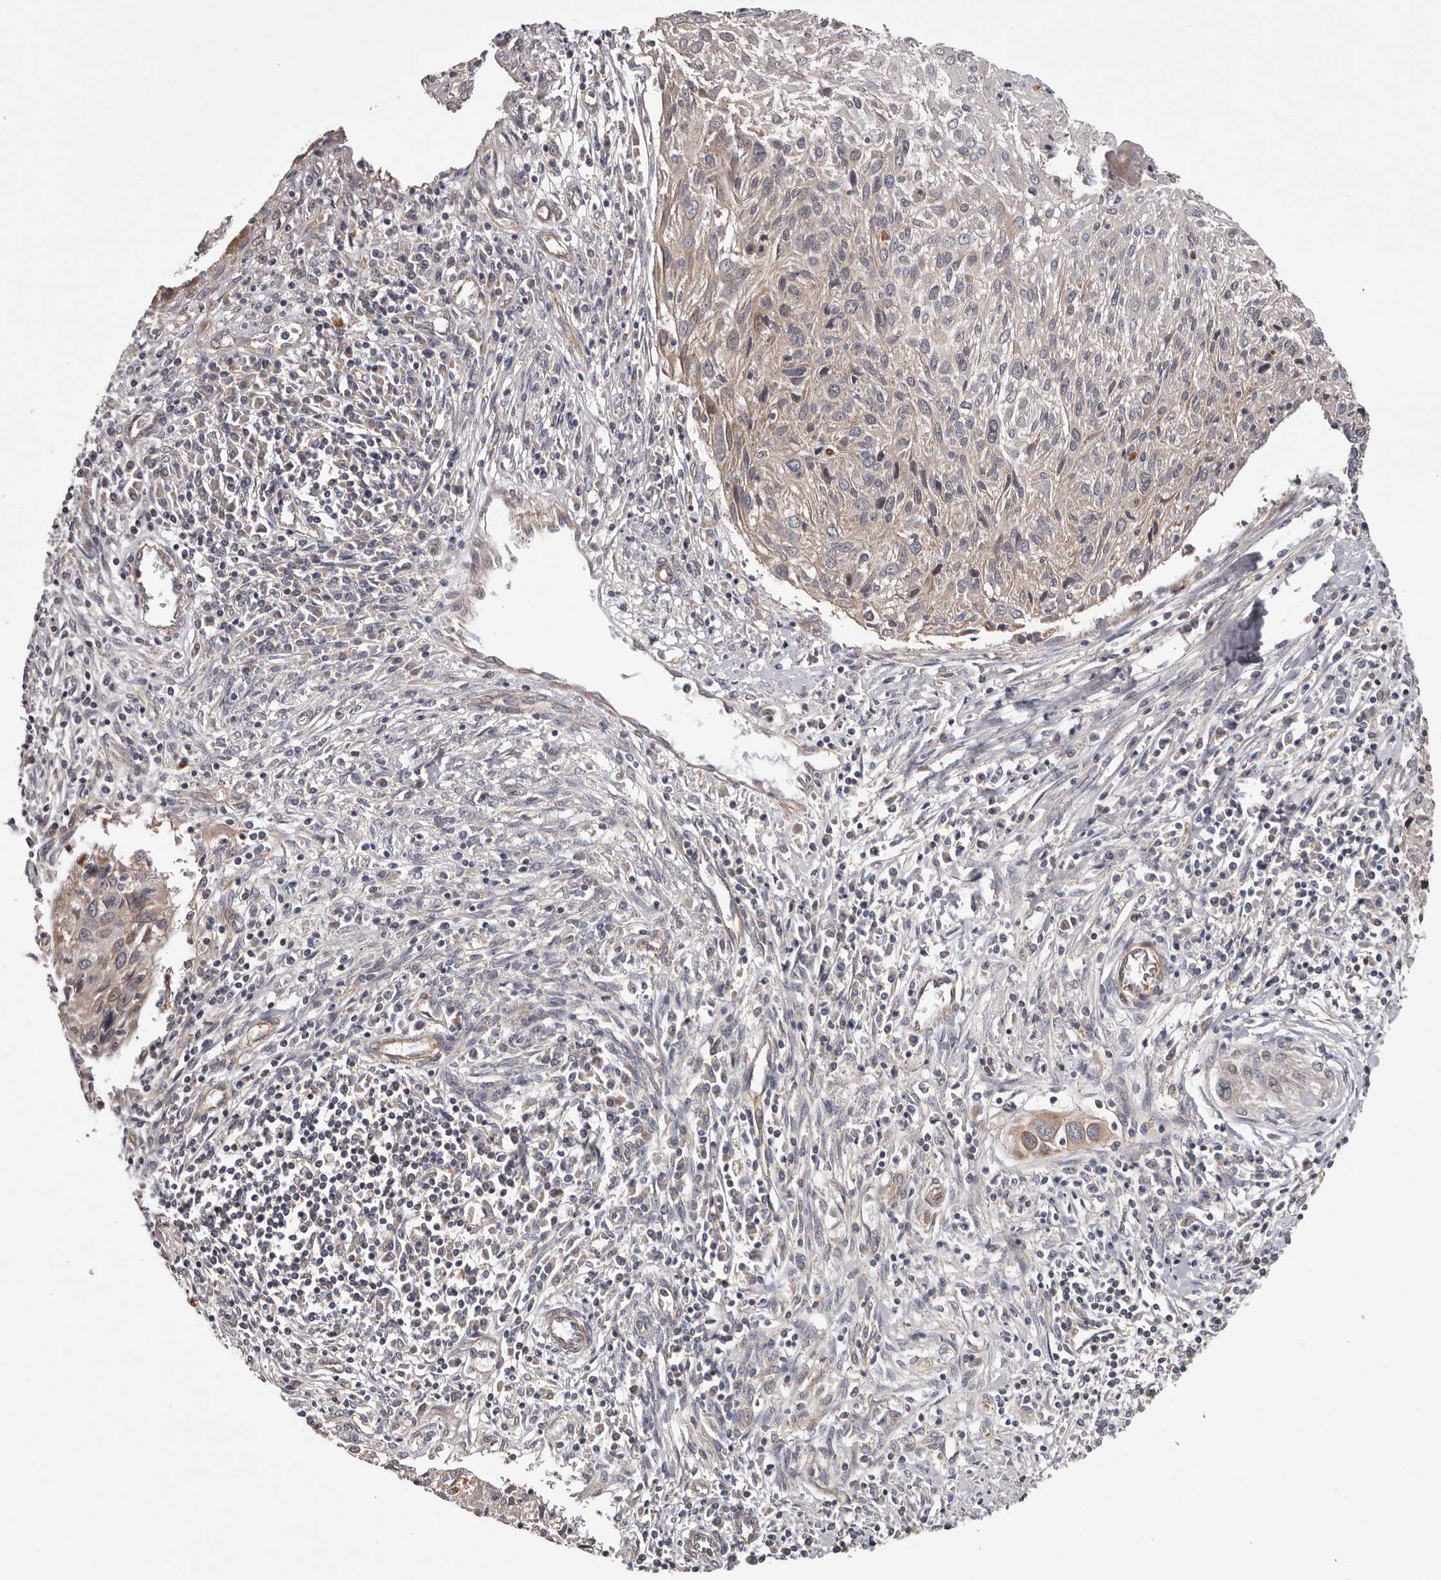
{"staining": {"intensity": "moderate", "quantity": ">75%", "location": "cytoplasmic/membranous"}, "tissue": "cervical cancer", "cell_type": "Tumor cells", "image_type": "cancer", "snomed": [{"axis": "morphology", "description": "Squamous cell carcinoma, NOS"}, {"axis": "topography", "description": "Cervix"}], "caption": "This is a histology image of immunohistochemistry (IHC) staining of squamous cell carcinoma (cervical), which shows moderate positivity in the cytoplasmic/membranous of tumor cells.", "gene": "VPS37A", "patient": {"sex": "female", "age": 51}}